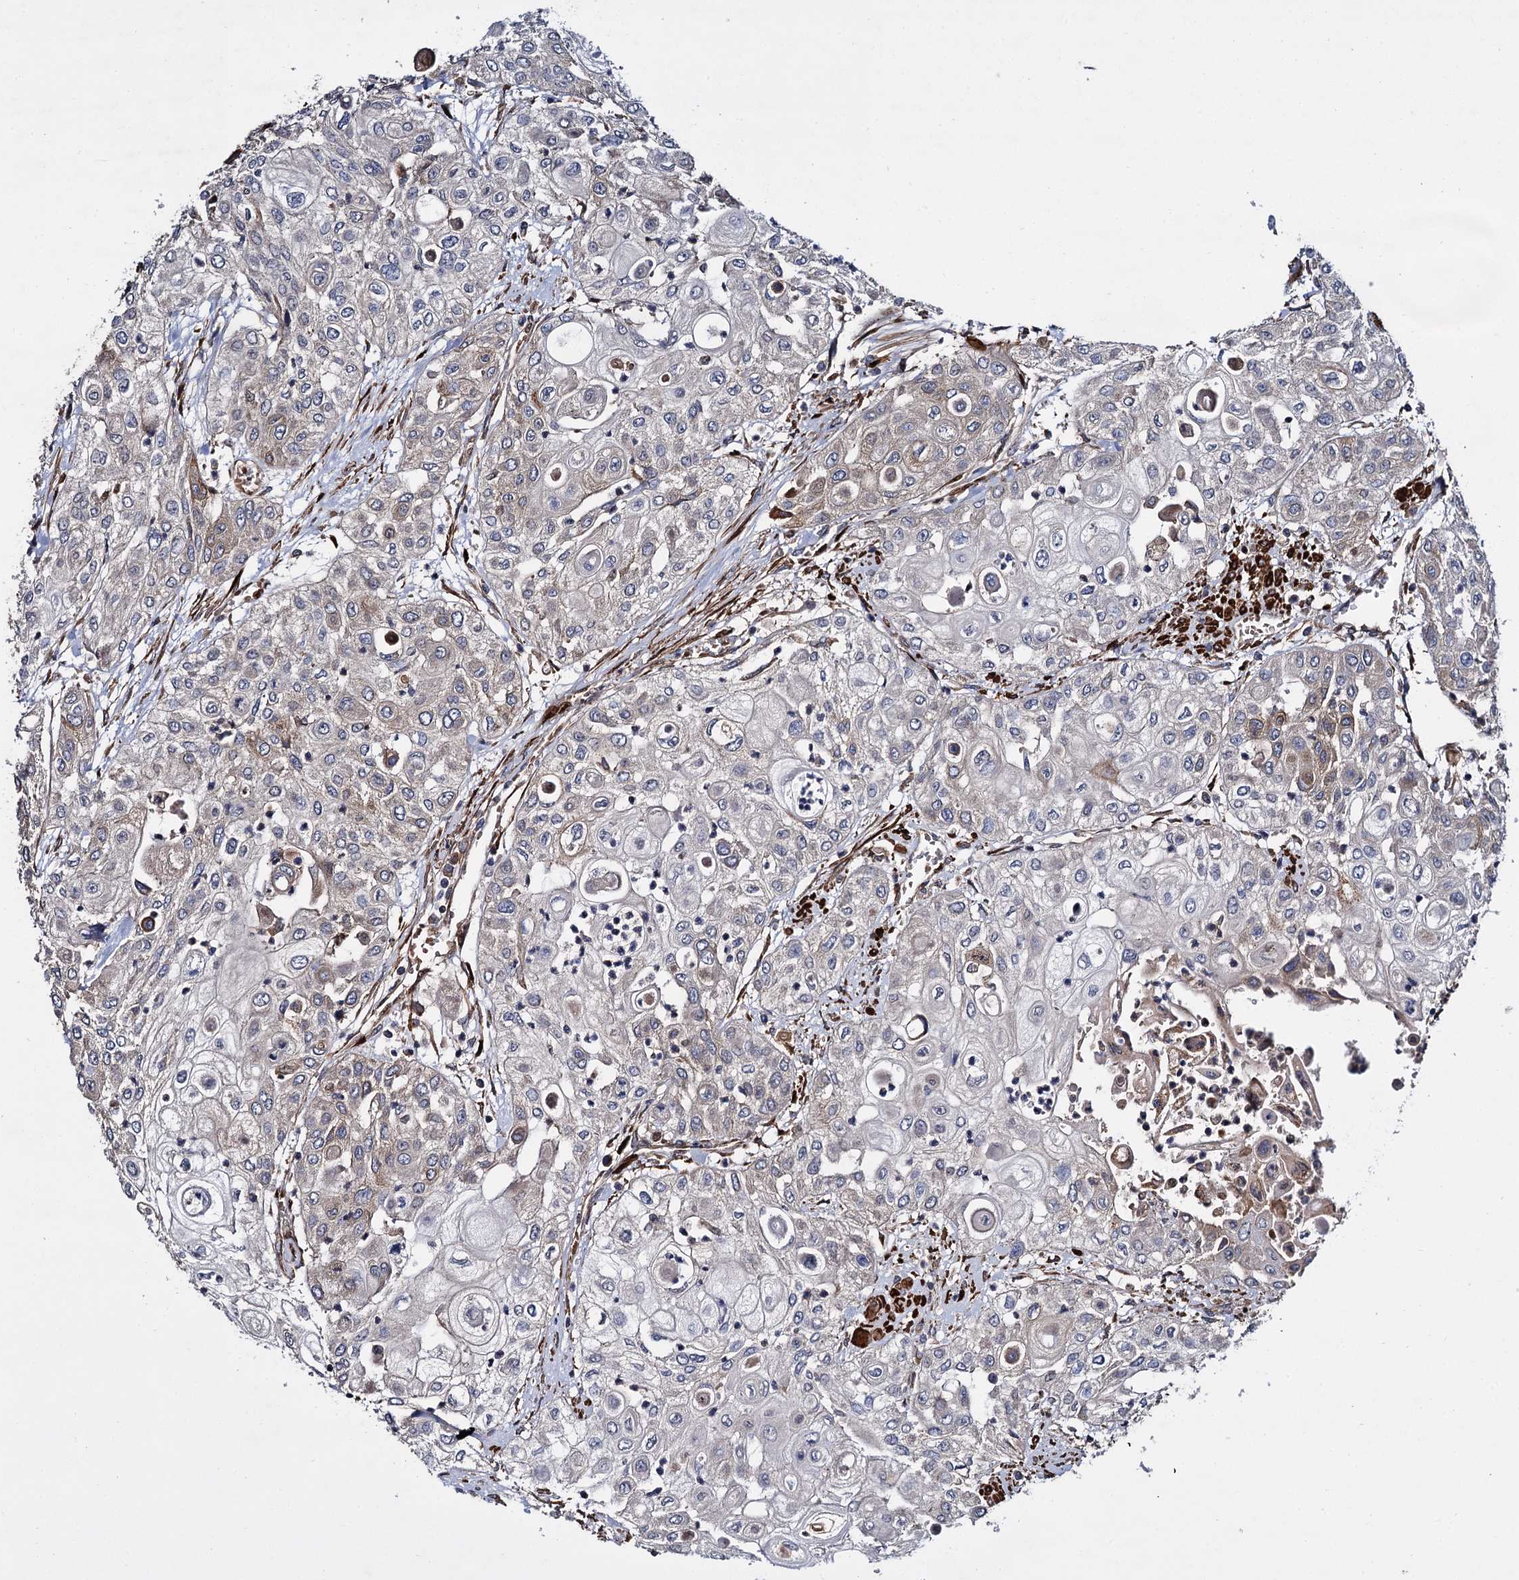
{"staining": {"intensity": "weak", "quantity": "<25%", "location": "cytoplasmic/membranous"}, "tissue": "urothelial cancer", "cell_type": "Tumor cells", "image_type": "cancer", "snomed": [{"axis": "morphology", "description": "Urothelial carcinoma, High grade"}, {"axis": "topography", "description": "Urinary bladder"}], "caption": "High power microscopy image of an immunohistochemistry (IHC) histopathology image of urothelial cancer, revealing no significant staining in tumor cells.", "gene": "ISM2", "patient": {"sex": "female", "age": 79}}